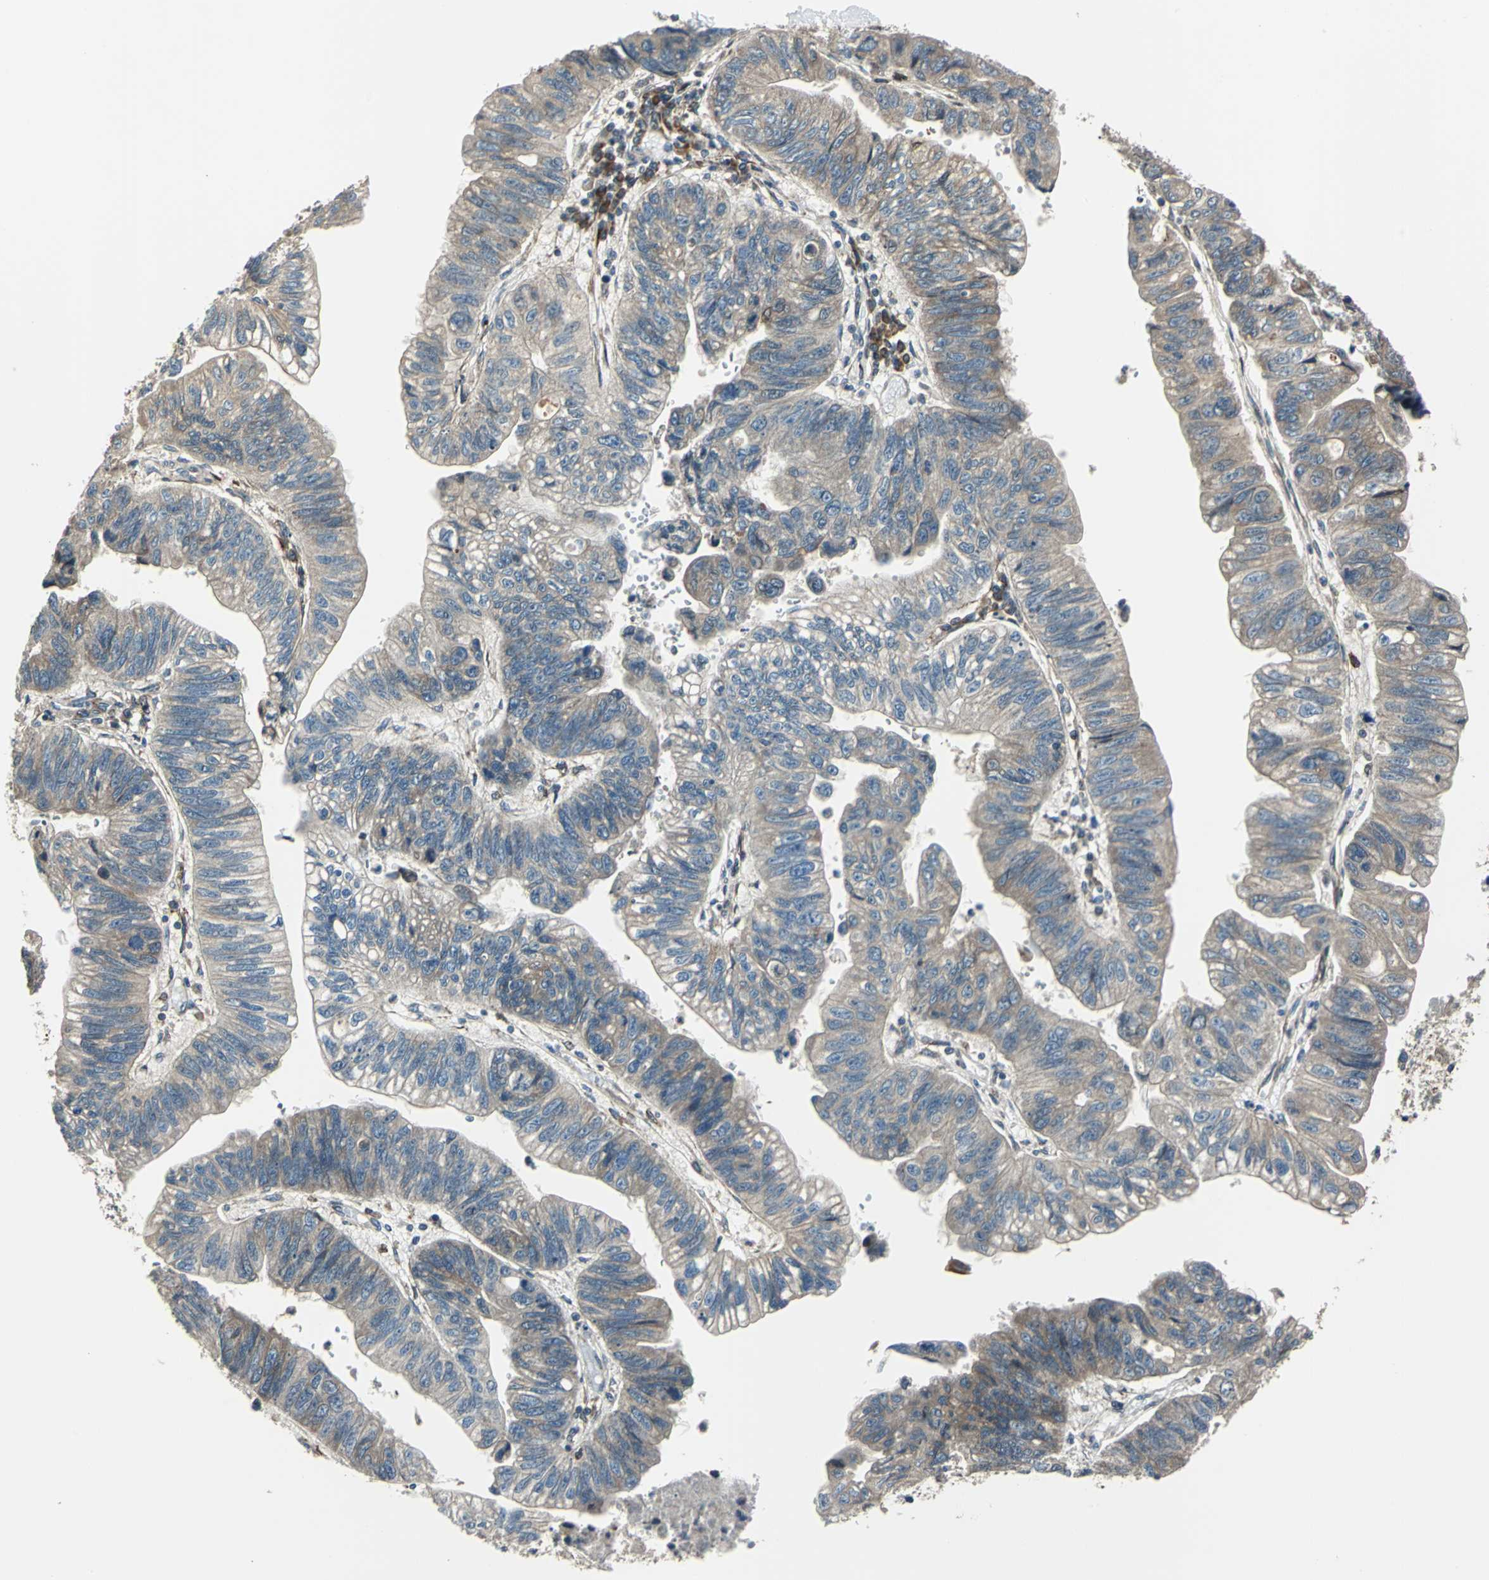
{"staining": {"intensity": "weak", "quantity": ">75%", "location": "cytoplasmic/membranous"}, "tissue": "stomach cancer", "cell_type": "Tumor cells", "image_type": "cancer", "snomed": [{"axis": "morphology", "description": "Adenocarcinoma, NOS"}, {"axis": "topography", "description": "Stomach"}], "caption": "Tumor cells exhibit weak cytoplasmic/membranous positivity in approximately >75% of cells in stomach cancer (adenocarcinoma). The protein is stained brown, and the nuclei are stained in blue (DAB (3,3'-diaminobenzidine) IHC with brightfield microscopy, high magnification).", "gene": "HTATIP2", "patient": {"sex": "male", "age": 59}}